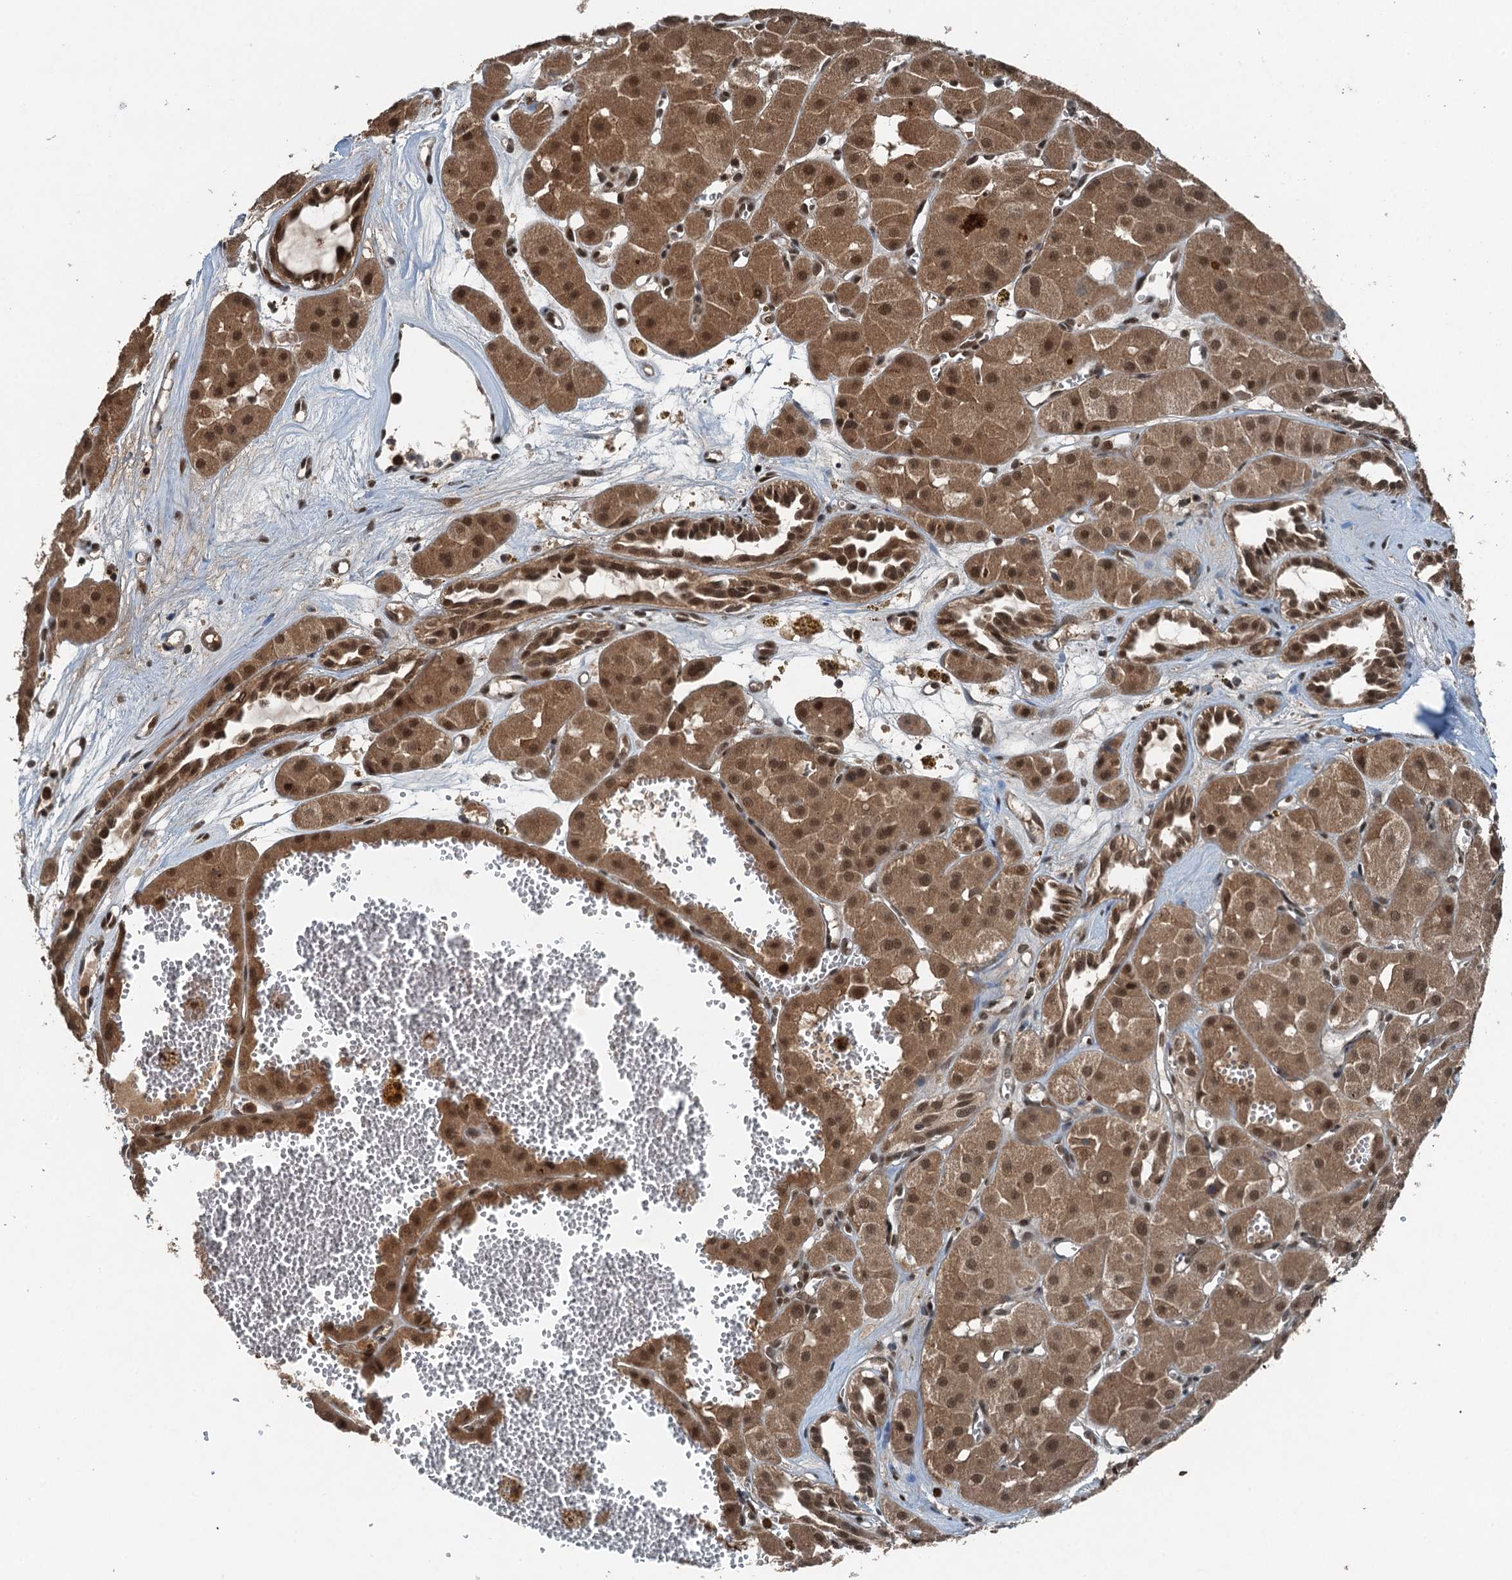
{"staining": {"intensity": "moderate", "quantity": ">75%", "location": "cytoplasmic/membranous,nuclear"}, "tissue": "renal cancer", "cell_type": "Tumor cells", "image_type": "cancer", "snomed": [{"axis": "morphology", "description": "Carcinoma, NOS"}, {"axis": "topography", "description": "Kidney"}], "caption": "Moderate cytoplasmic/membranous and nuclear protein positivity is seen in about >75% of tumor cells in renal cancer.", "gene": "UBXN6", "patient": {"sex": "female", "age": 75}}